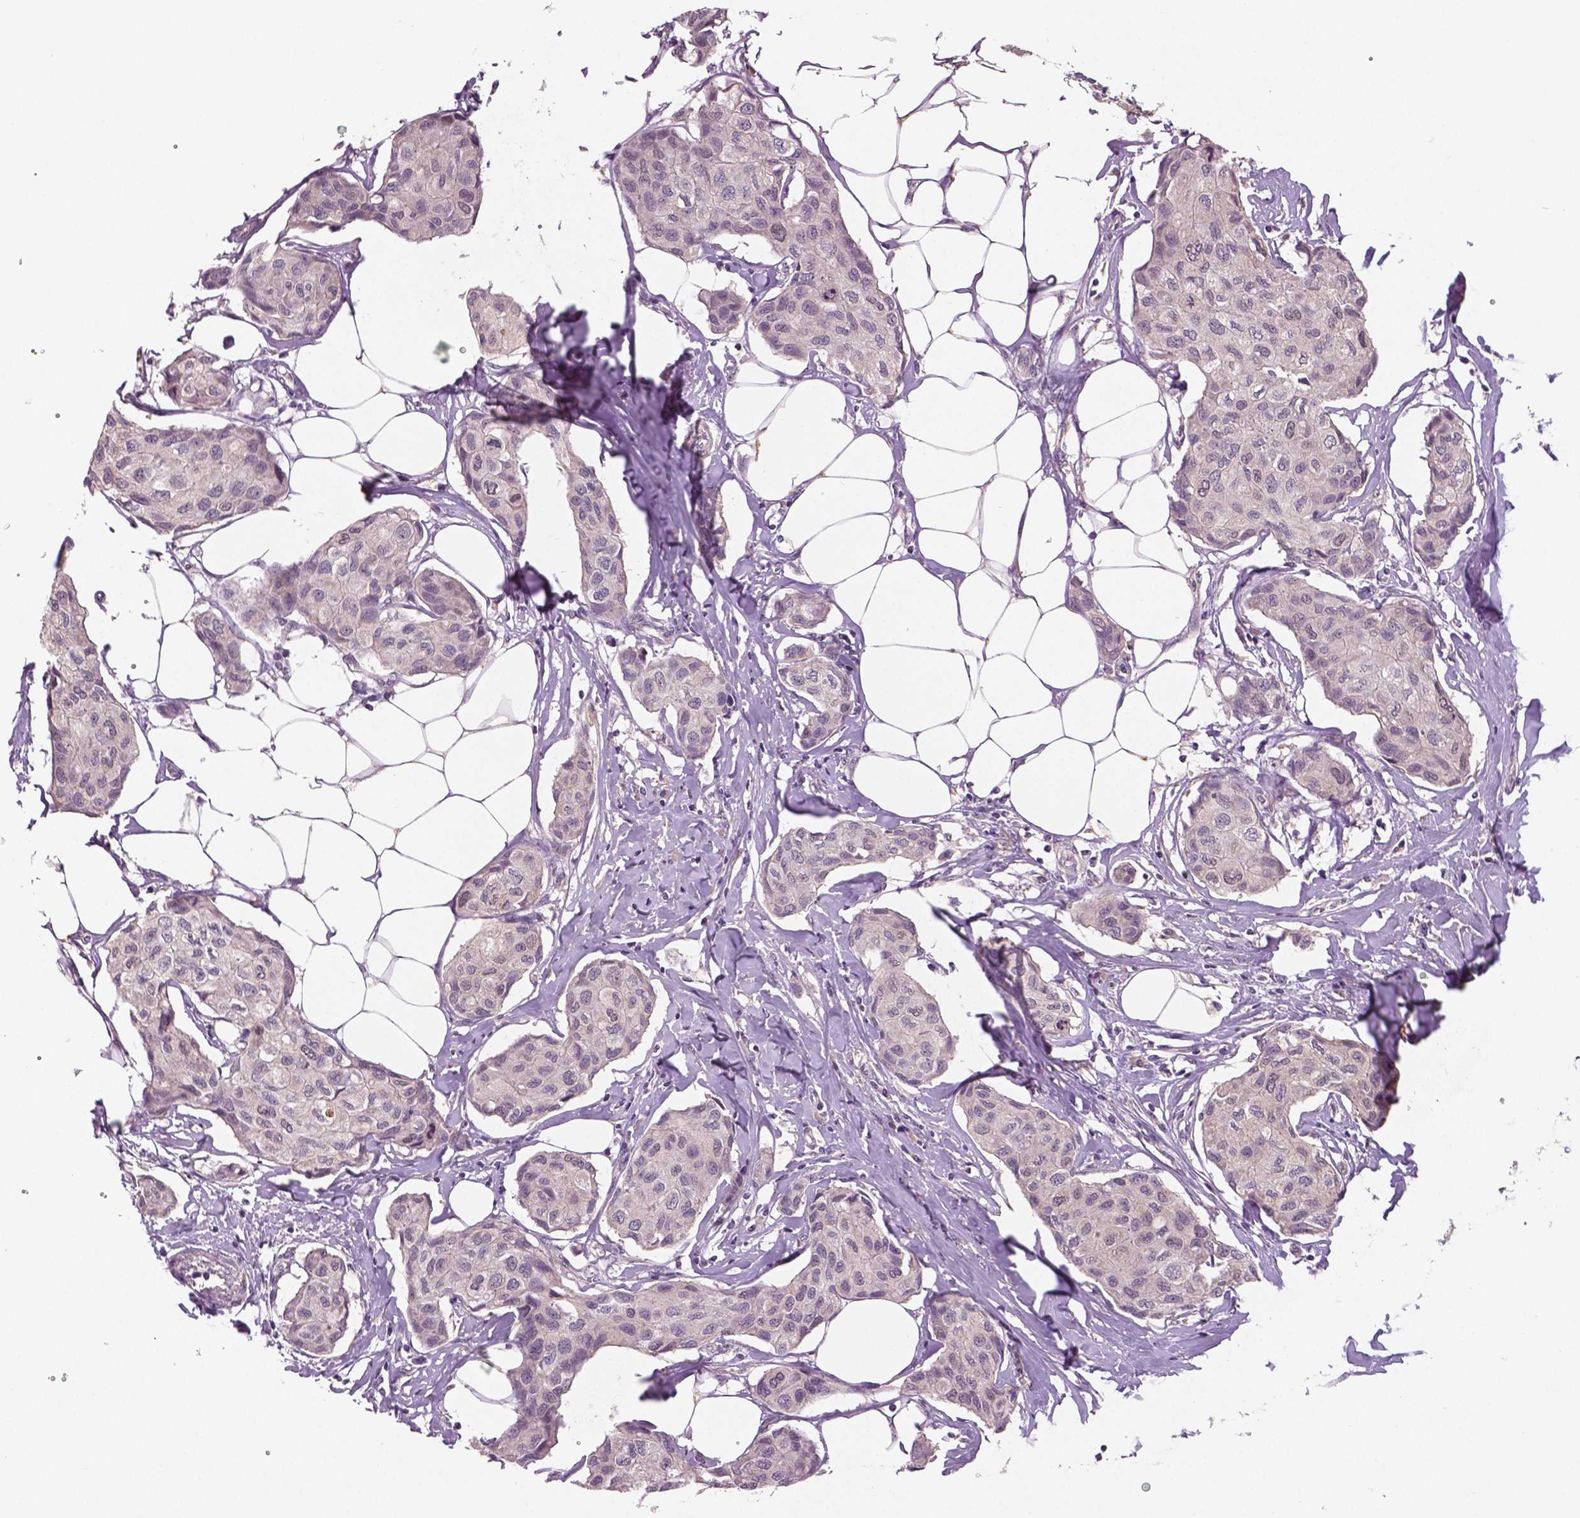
{"staining": {"intensity": "negative", "quantity": "none", "location": "none"}, "tissue": "breast cancer", "cell_type": "Tumor cells", "image_type": "cancer", "snomed": [{"axis": "morphology", "description": "Duct carcinoma"}, {"axis": "topography", "description": "Breast"}], "caption": "Immunohistochemical staining of human breast cancer shows no significant positivity in tumor cells.", "gene": "MKI67", "patient": {"sex": "female", "age": 80}}